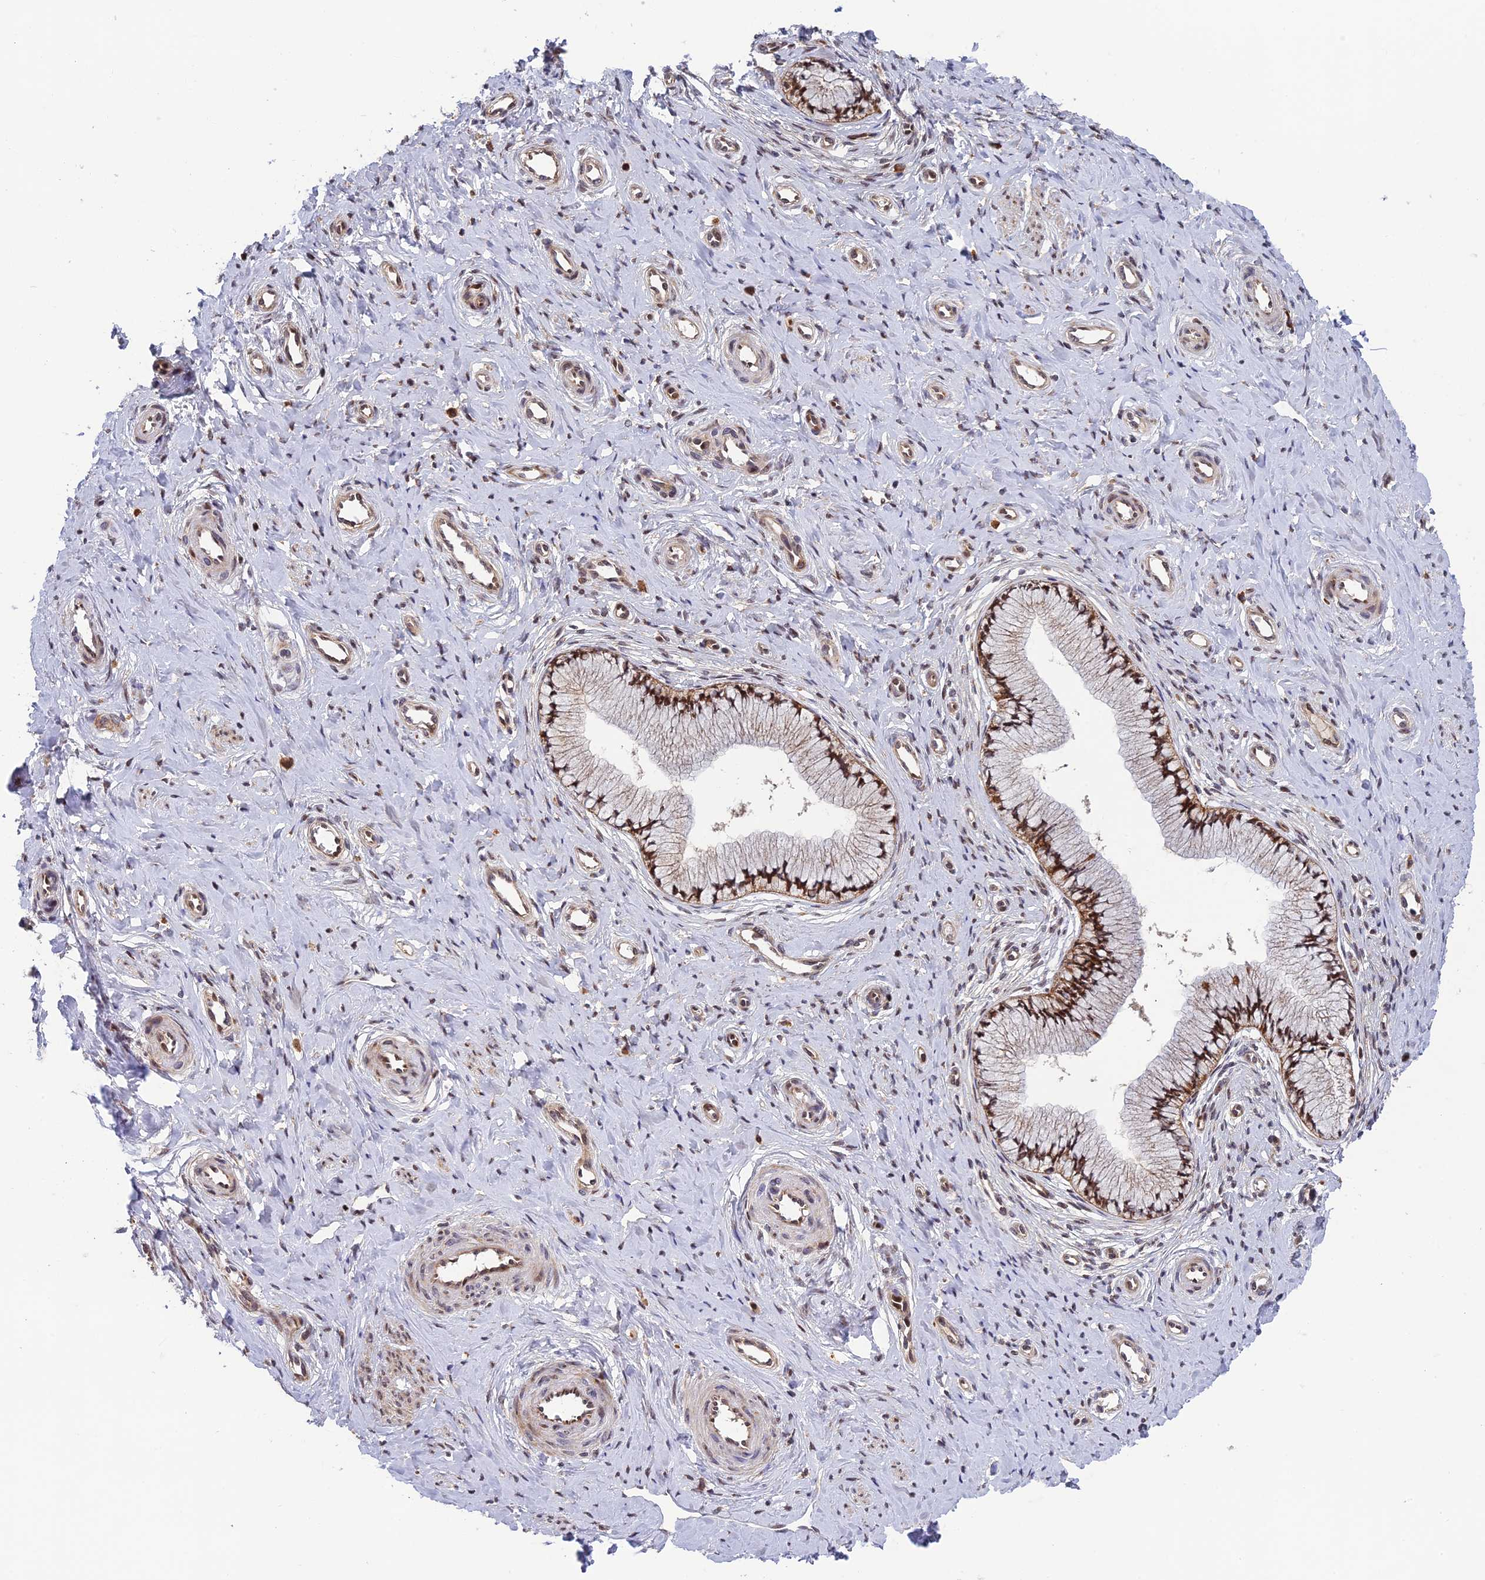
{"staining": {"intensity": "strong", "quantity": ">75%", "location": "nuclear"}, "tissue": "cervix", "cell_type": "Glandular cells", "image_type": "normal", "snomed": [{"axis": "morphology", "description": "Normal tissue, NOS"}, {"axis": "topography", "description": "Cervix"}], "caption": "Glandular cells exhibit high levels of strong nuclear staining in about >75% of cells in normal cervix.", "gene": "SMIM7", "patient": {"sex": "female", "age": 36}}